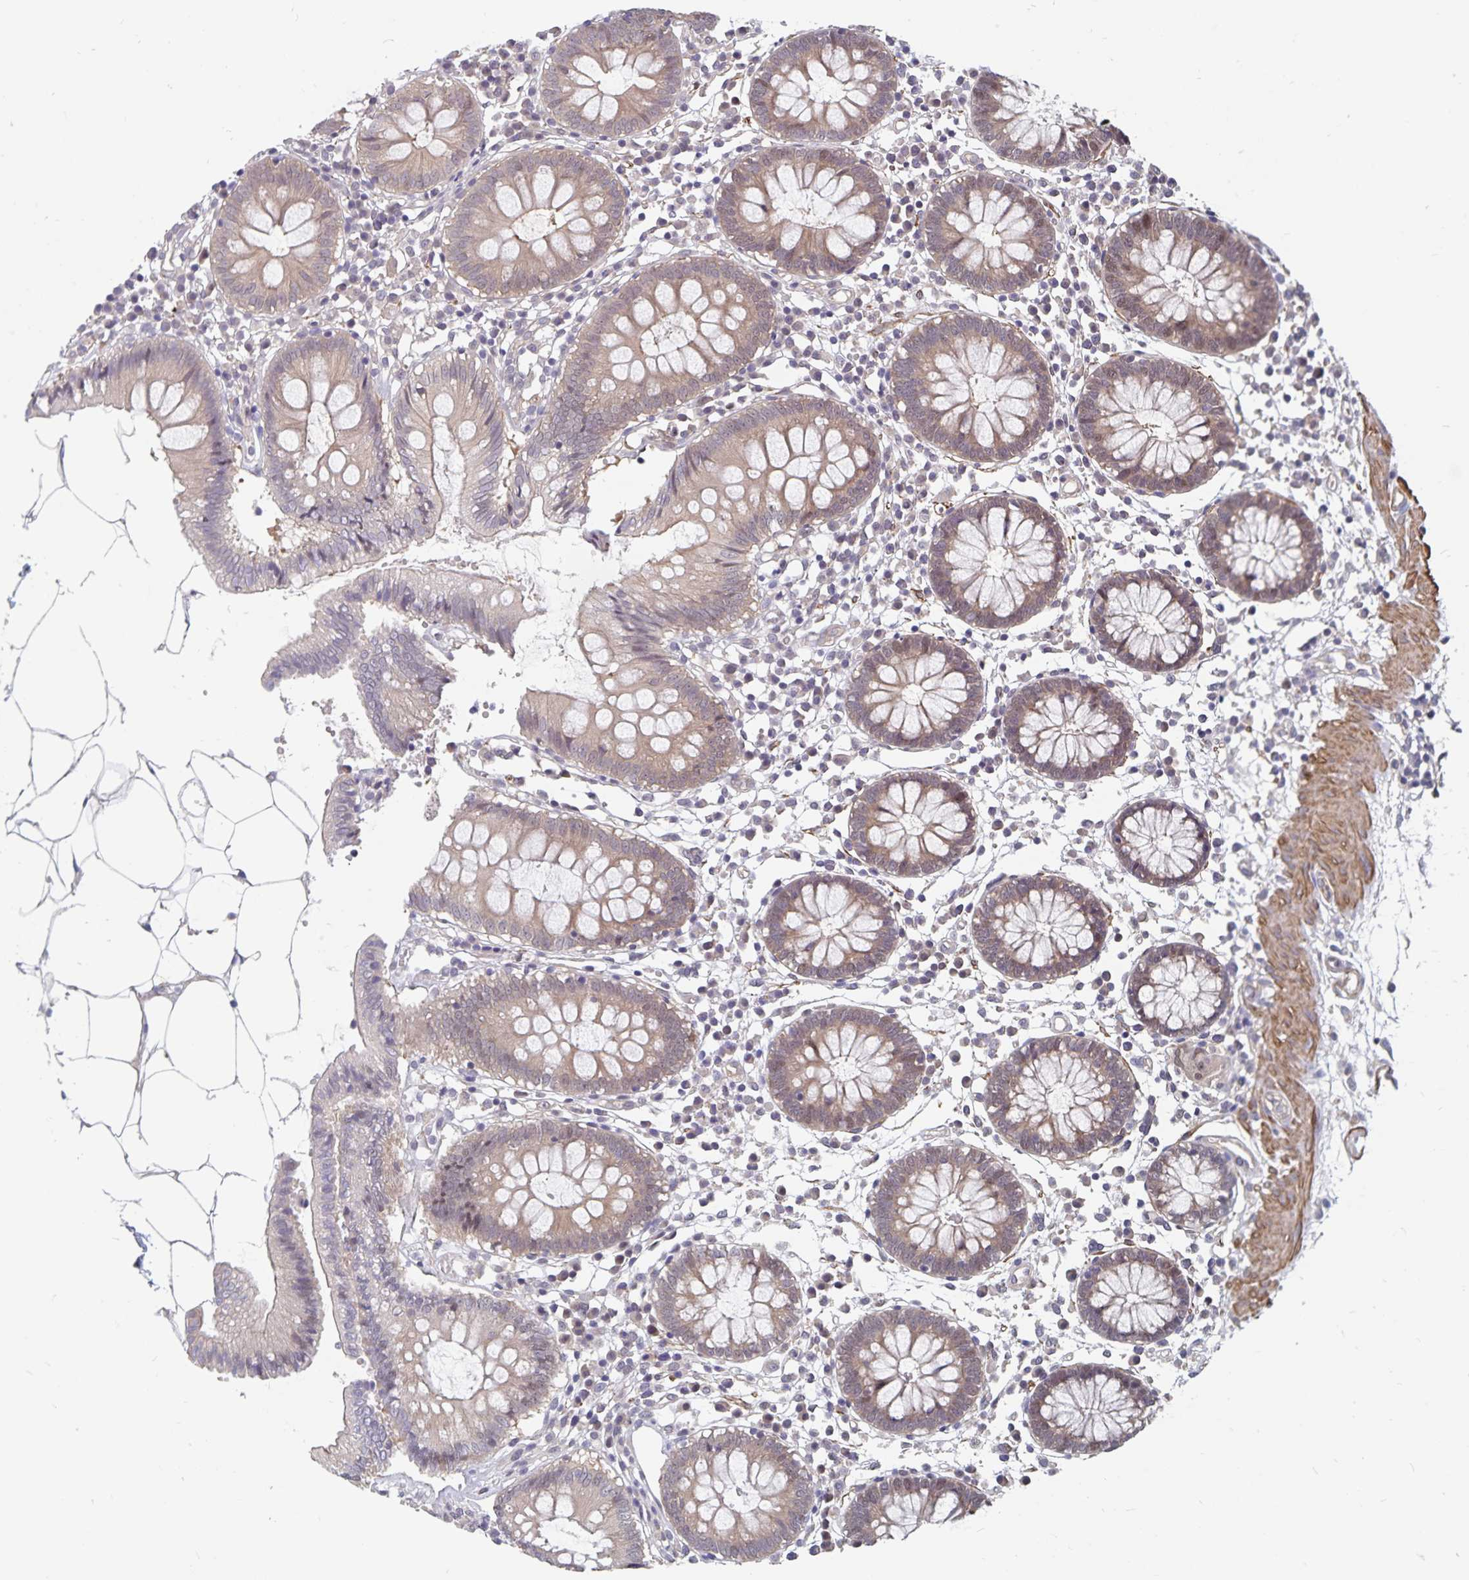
{"staining": {"intensity": "moderate", "quantity": "25%-75%", "location": "cytoplasmic/membranous"}, "tissue": "colon", "cell_type": "Endothelial cells", "image_type": "normal", "snomed": [{"axis": "morphology", "description": "Normal tissue, NOS"}, {"axis": "morphology", "description": "Adenocarcinoma, NOS"}, {"axis": "topography", "description": "Colon"}], "caption": "Endothelial cells exhibit medium levels of moderate cytoplasmic/membranous staining in approximately 25%-75% of cells in normal colon.", "gene": "BAG6", "patient": {"sex": "male", "age": 83}}